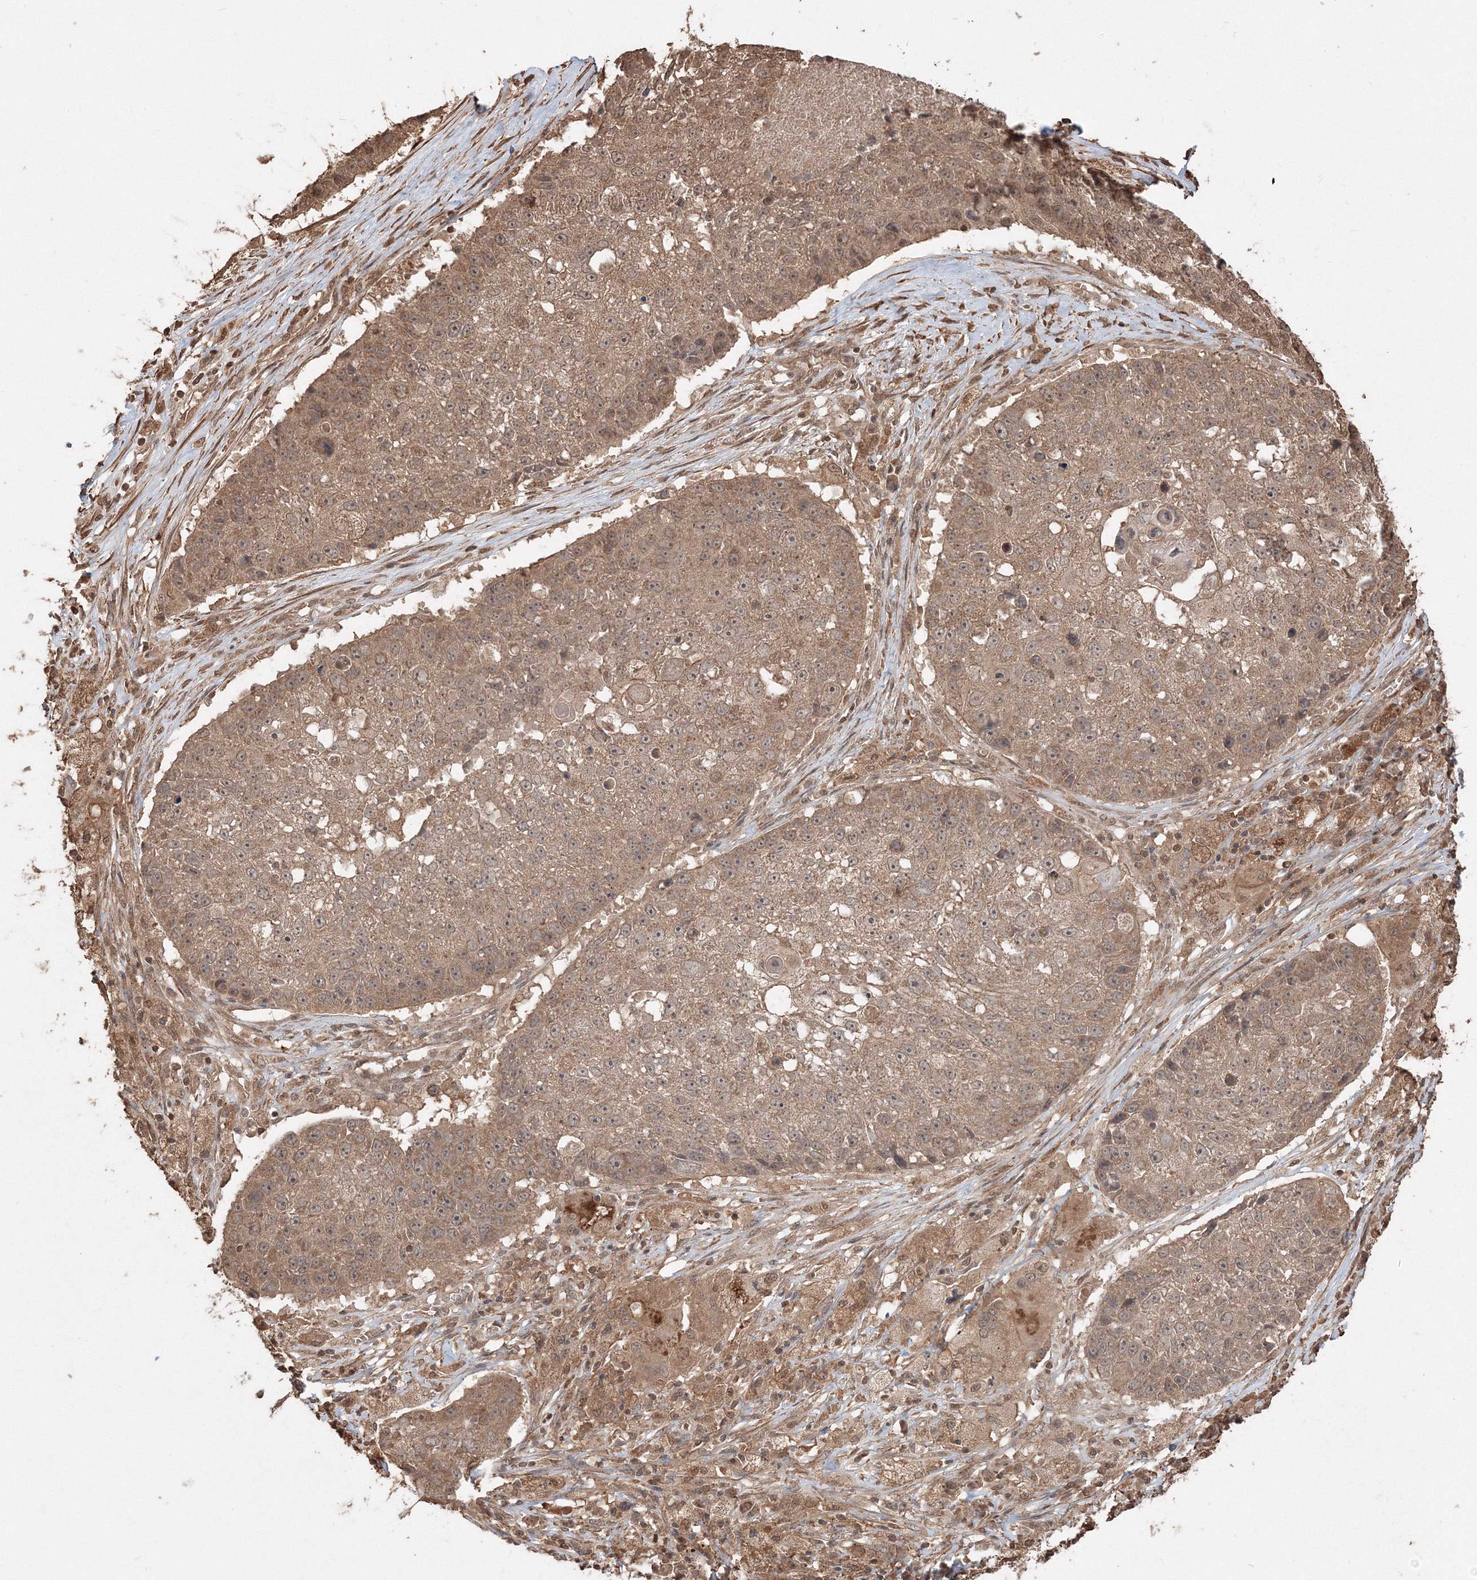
{"staining": {"intensity": "moderate", "quantity": ">75%", "location": "cytoplasmic/membranous"}, "tissue": "lung cancer", "cell_type": "Tumor cells", "image_type": "cancer", "snomed": [{"axis": "morphology", "description": "Squamous cell carcinoma, NOS"}, {"axis": "topography", "description": "Lung"}], "caption": "Immunohistochemical staining of lung cancer exhibits moderate cytoplasmic/membranous protein positivity in approximately >75% of tumor cells.", "gene": "CCDC122", "patient": {"sex": "male", "age": 61}}